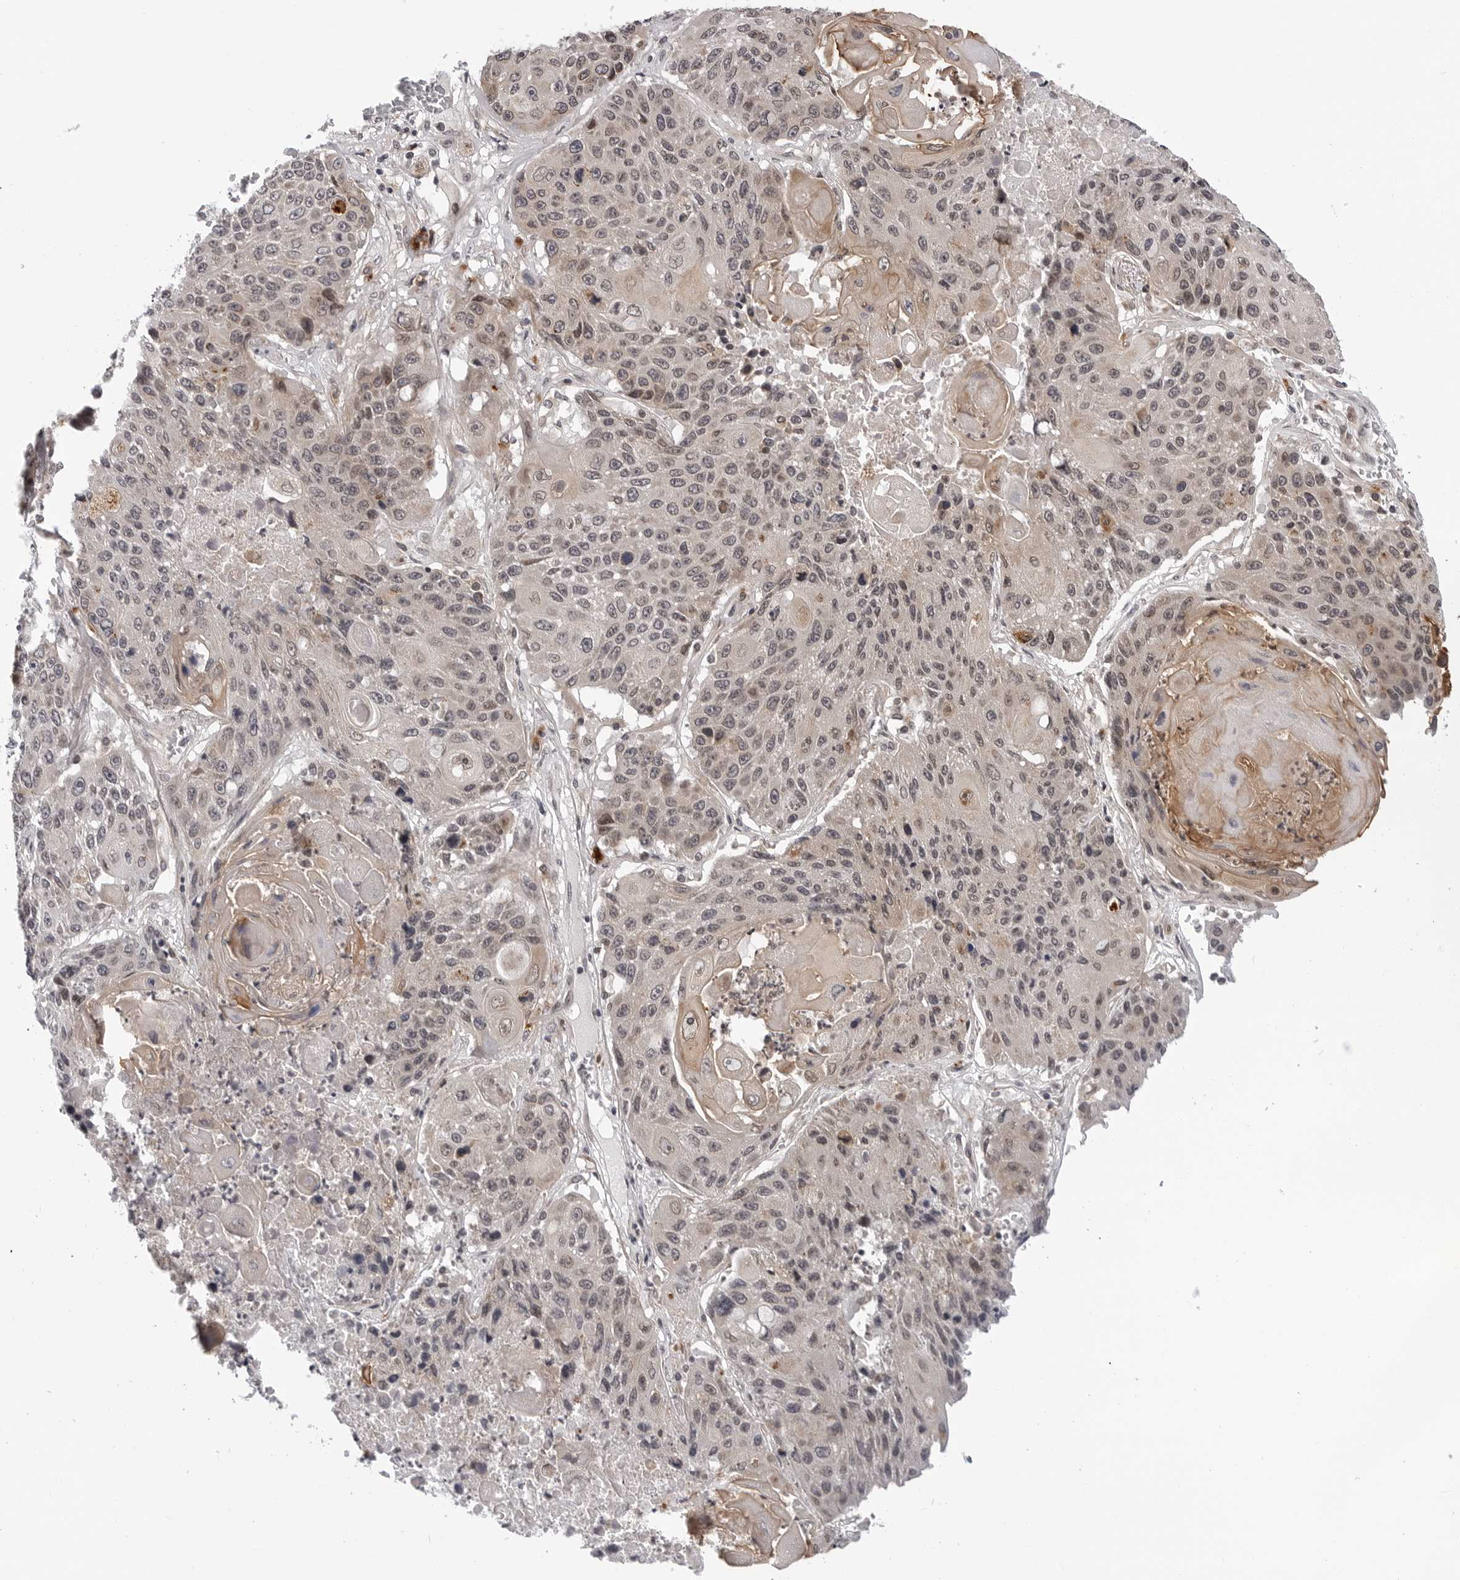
{"staining": {"intensity": "weak", "quantity": ">75%", "location": "cytoplasmic/membranous,nuclear"}, "tissue": "lung cancer", "cell_type": "Tumor cells", "image_type": "cancer", "snomed": [{"axis": "morphology", "description": "Squamous cell carcinoma, NOS"}, {"axis": "topography", "description": "Lung"}], "caption": "Tumor cells reveal low levels of weak cytoplasmic/membranous and nuclear positivity in about >75% of cells in human lung squamous cell carcinoma. The staining was performed using DAB to visualize the protein expression in brown, while the nuclei were stained in blue with hematoxylin (Magnification: 20x).", "gene": "KIAA1614", "patient": {"sex": "male", "age": 61}}